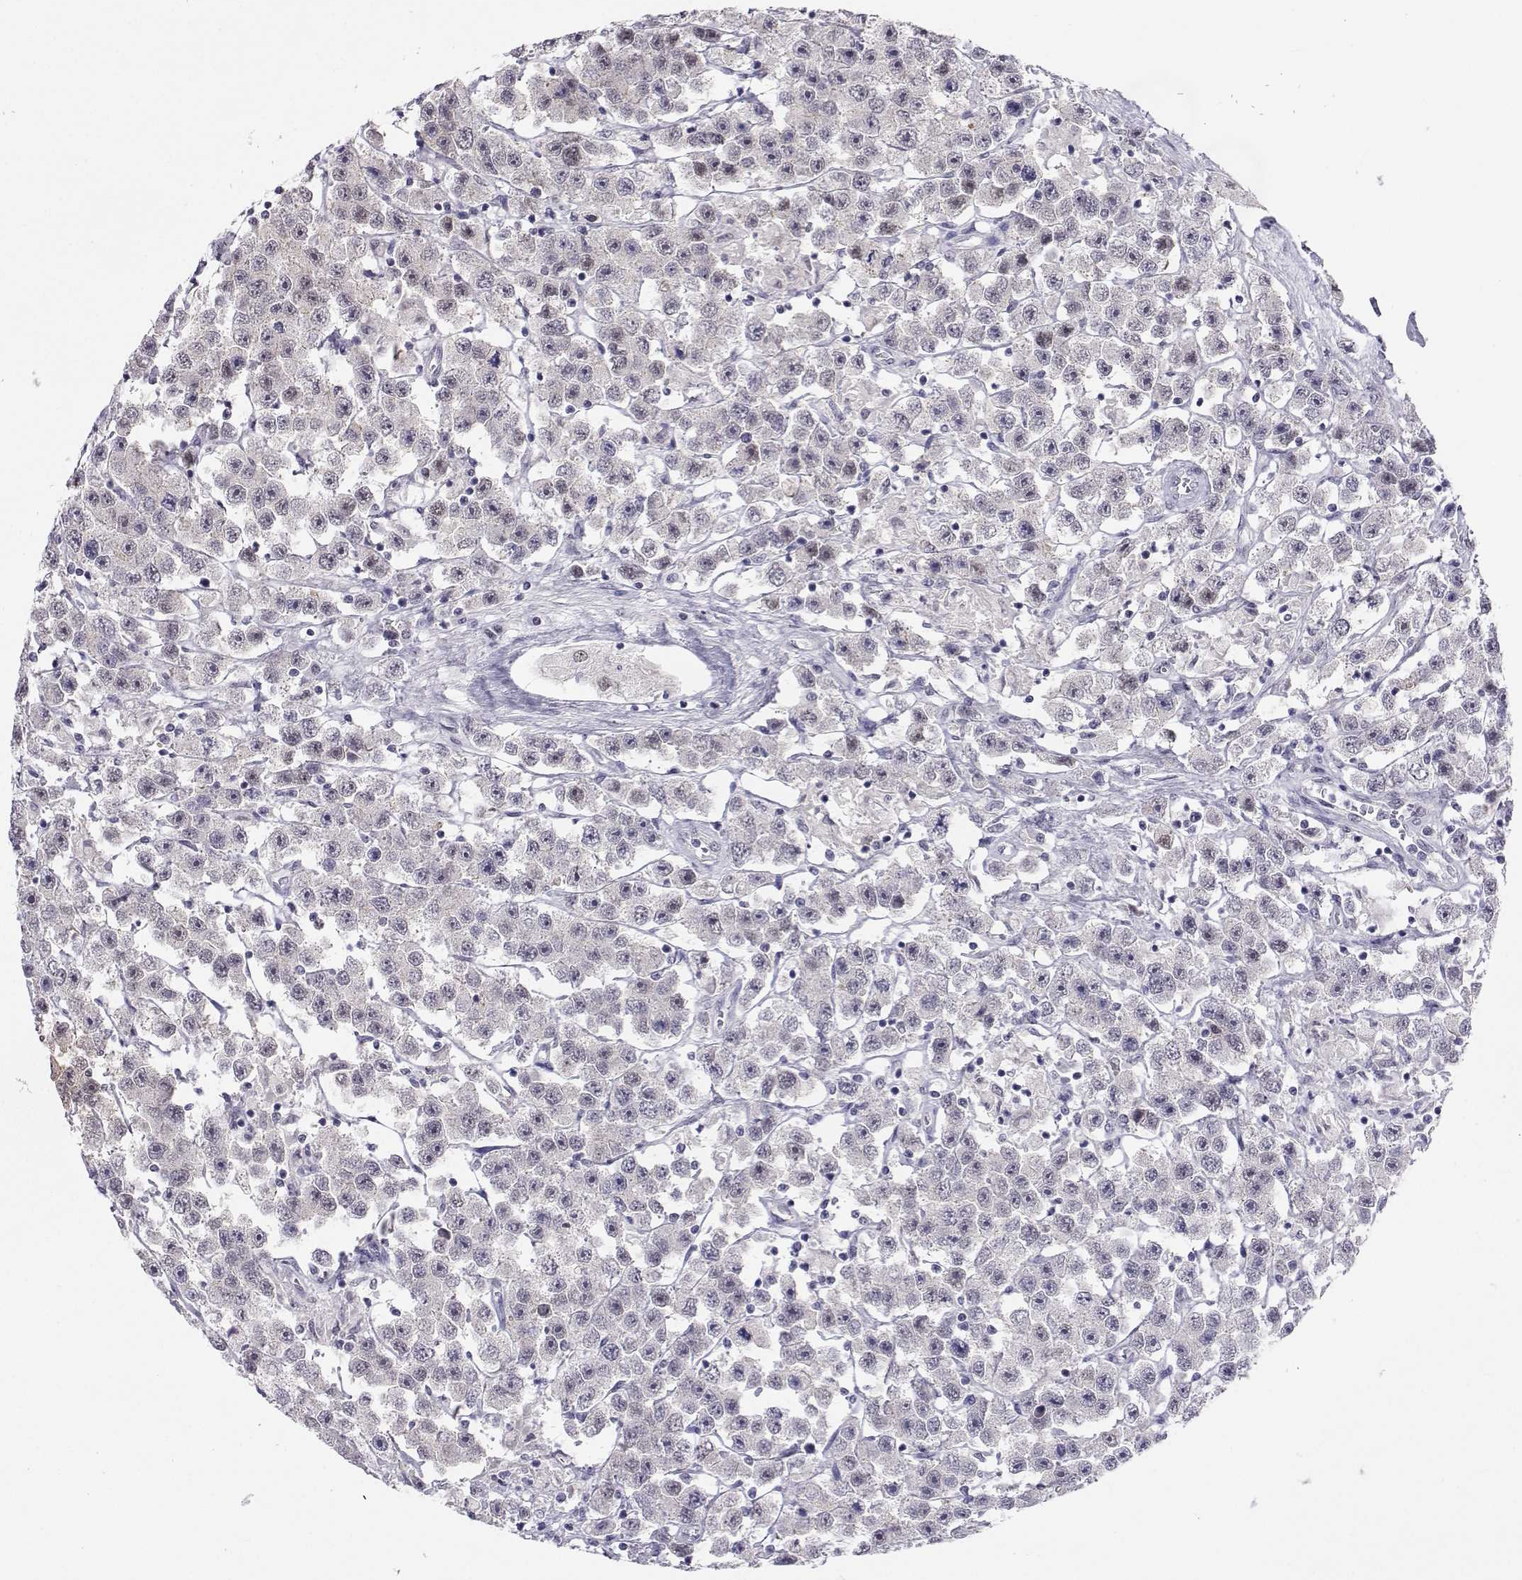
{"staining": {"intensity": "negative", "quantity": "none", "location": "none"}, "tissue": "testis cancer", "cell_type": "Tumor cells", "image_type": "cancer", "snomed": [{"axis": "morphology", "description": "Seminoma, NOS"}, {"axis": "topography", "description": "Testis"}], "caption": "Tumor cells show no significant expression in seminoma (testis).", "gene": "MED26", "patient": {"sex": "male", "age": 45}}